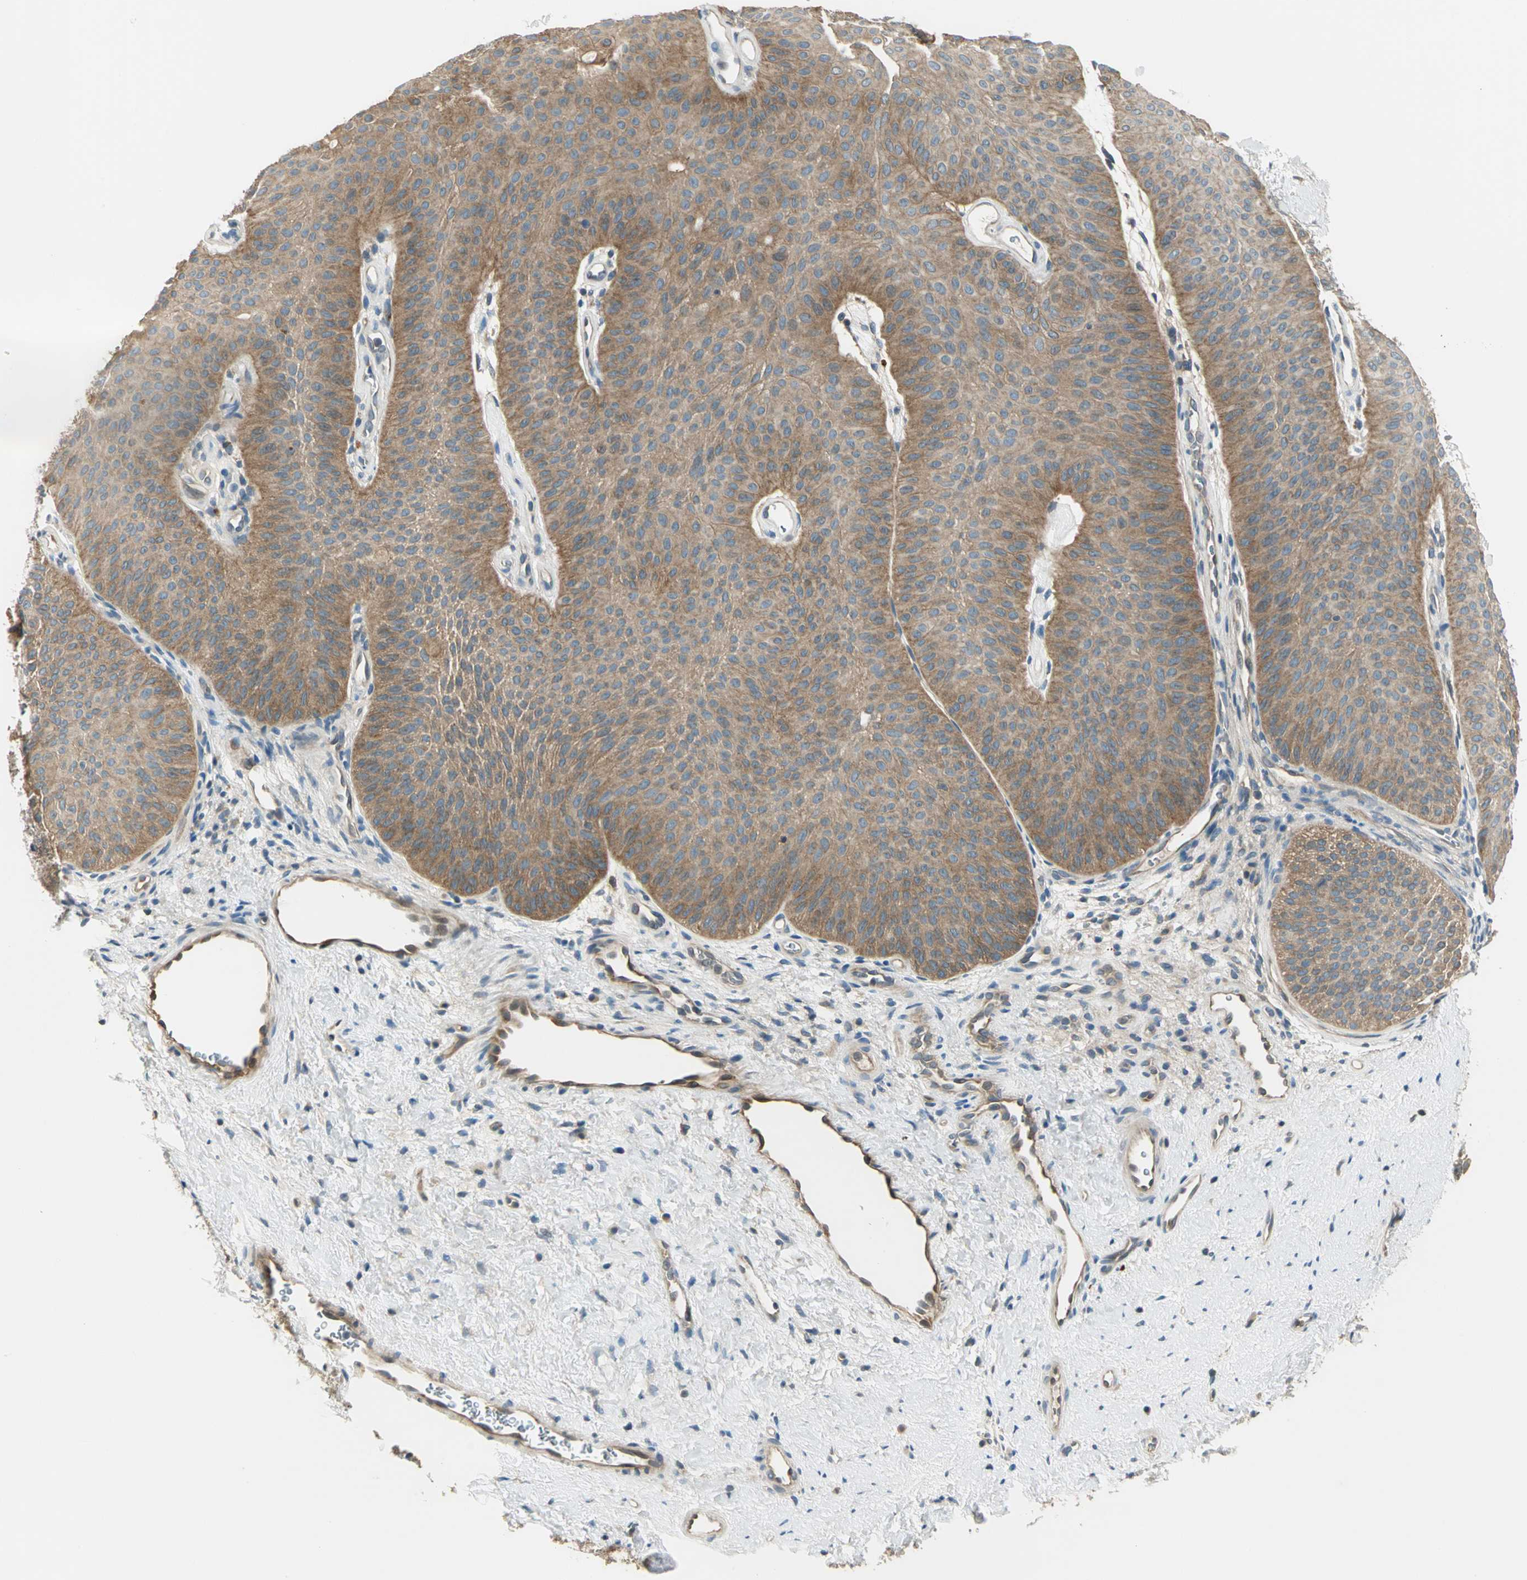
{"staining": {"intensity": "moderate", "quantity": ">75%", "location": "cytoplasmic/membranous"}, "tissue": "urothelial cancer", "cell_type": "Tumor cells", "image_type": "cancer", "snomed": [{"axis": "morphology", "description": "Urothelial carcinoma, Low grade"}, {"axis": "topography", "description": "Urinary bladder"}], "caption": "Moderate cytoplasmic/membranous protein expression is identified in about >75% of tumor cells in urothelial cancer.", "gene": "PRKAA1", "patient": {"sex": "female", "age": 60}}